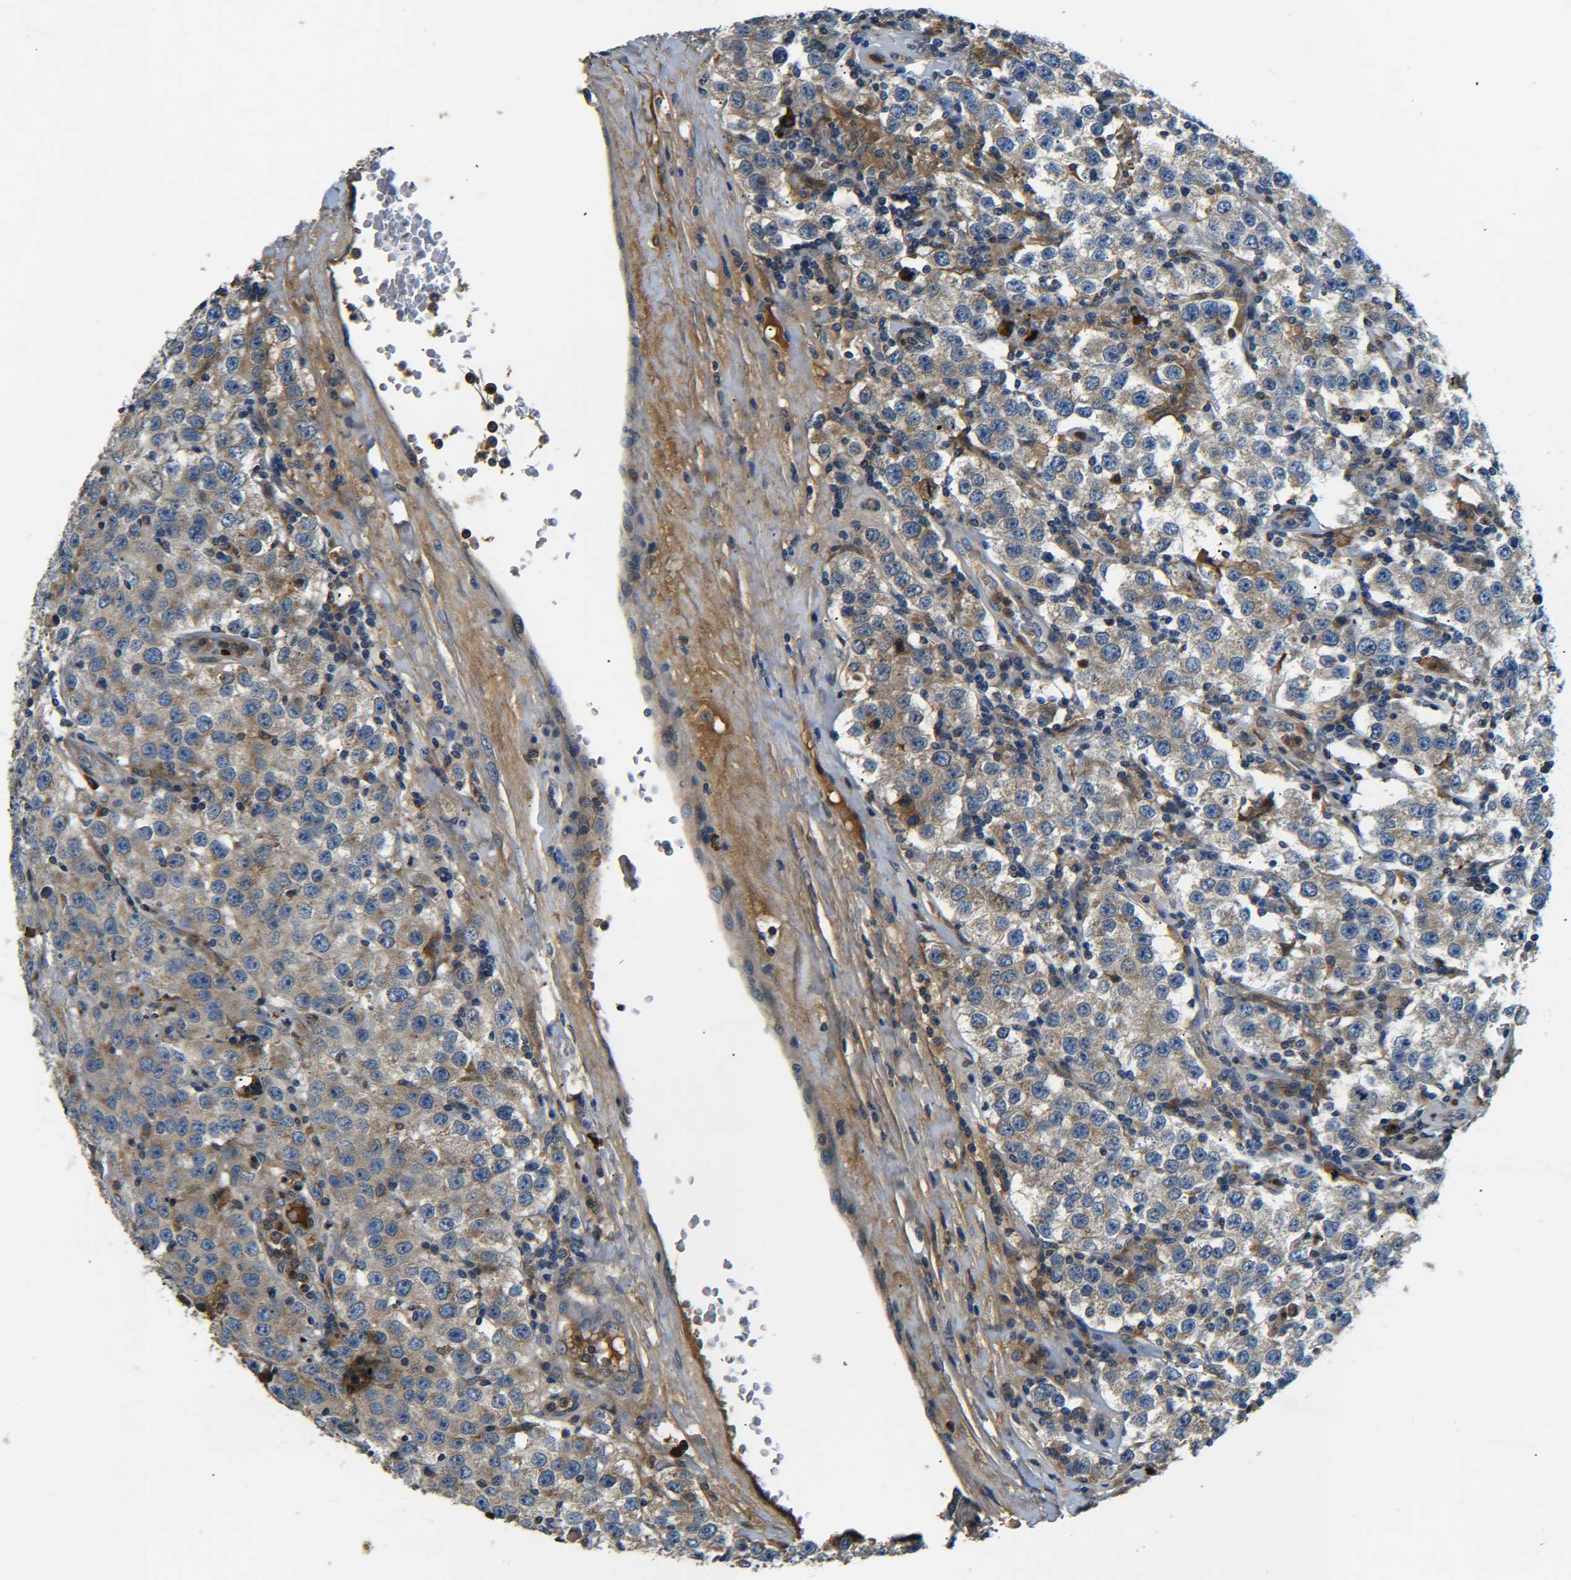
{"staining": {"intensity": "moderate", "quantity": "25%-75%", "location": "cytoplasmic/membranous"}, "tissue": "testis cancer", "cell_type": "Tumor cells", "image_type": "cancer", "snomed": [{"axis": "morphology", "description": "Seminoma, NOS"}, {"axis": "topography", "description": "Testis"}], "caption": "Protein analysis of testis seminoma tissue reveals moderate cytoplasmic/membranous expression in about 25%-75% of tumor cells. (brown staining indicates protein expression, while blue staining denotes nuclei).", "gene": "RAB1B", "patient": {"sex": "male", "age": 52}}